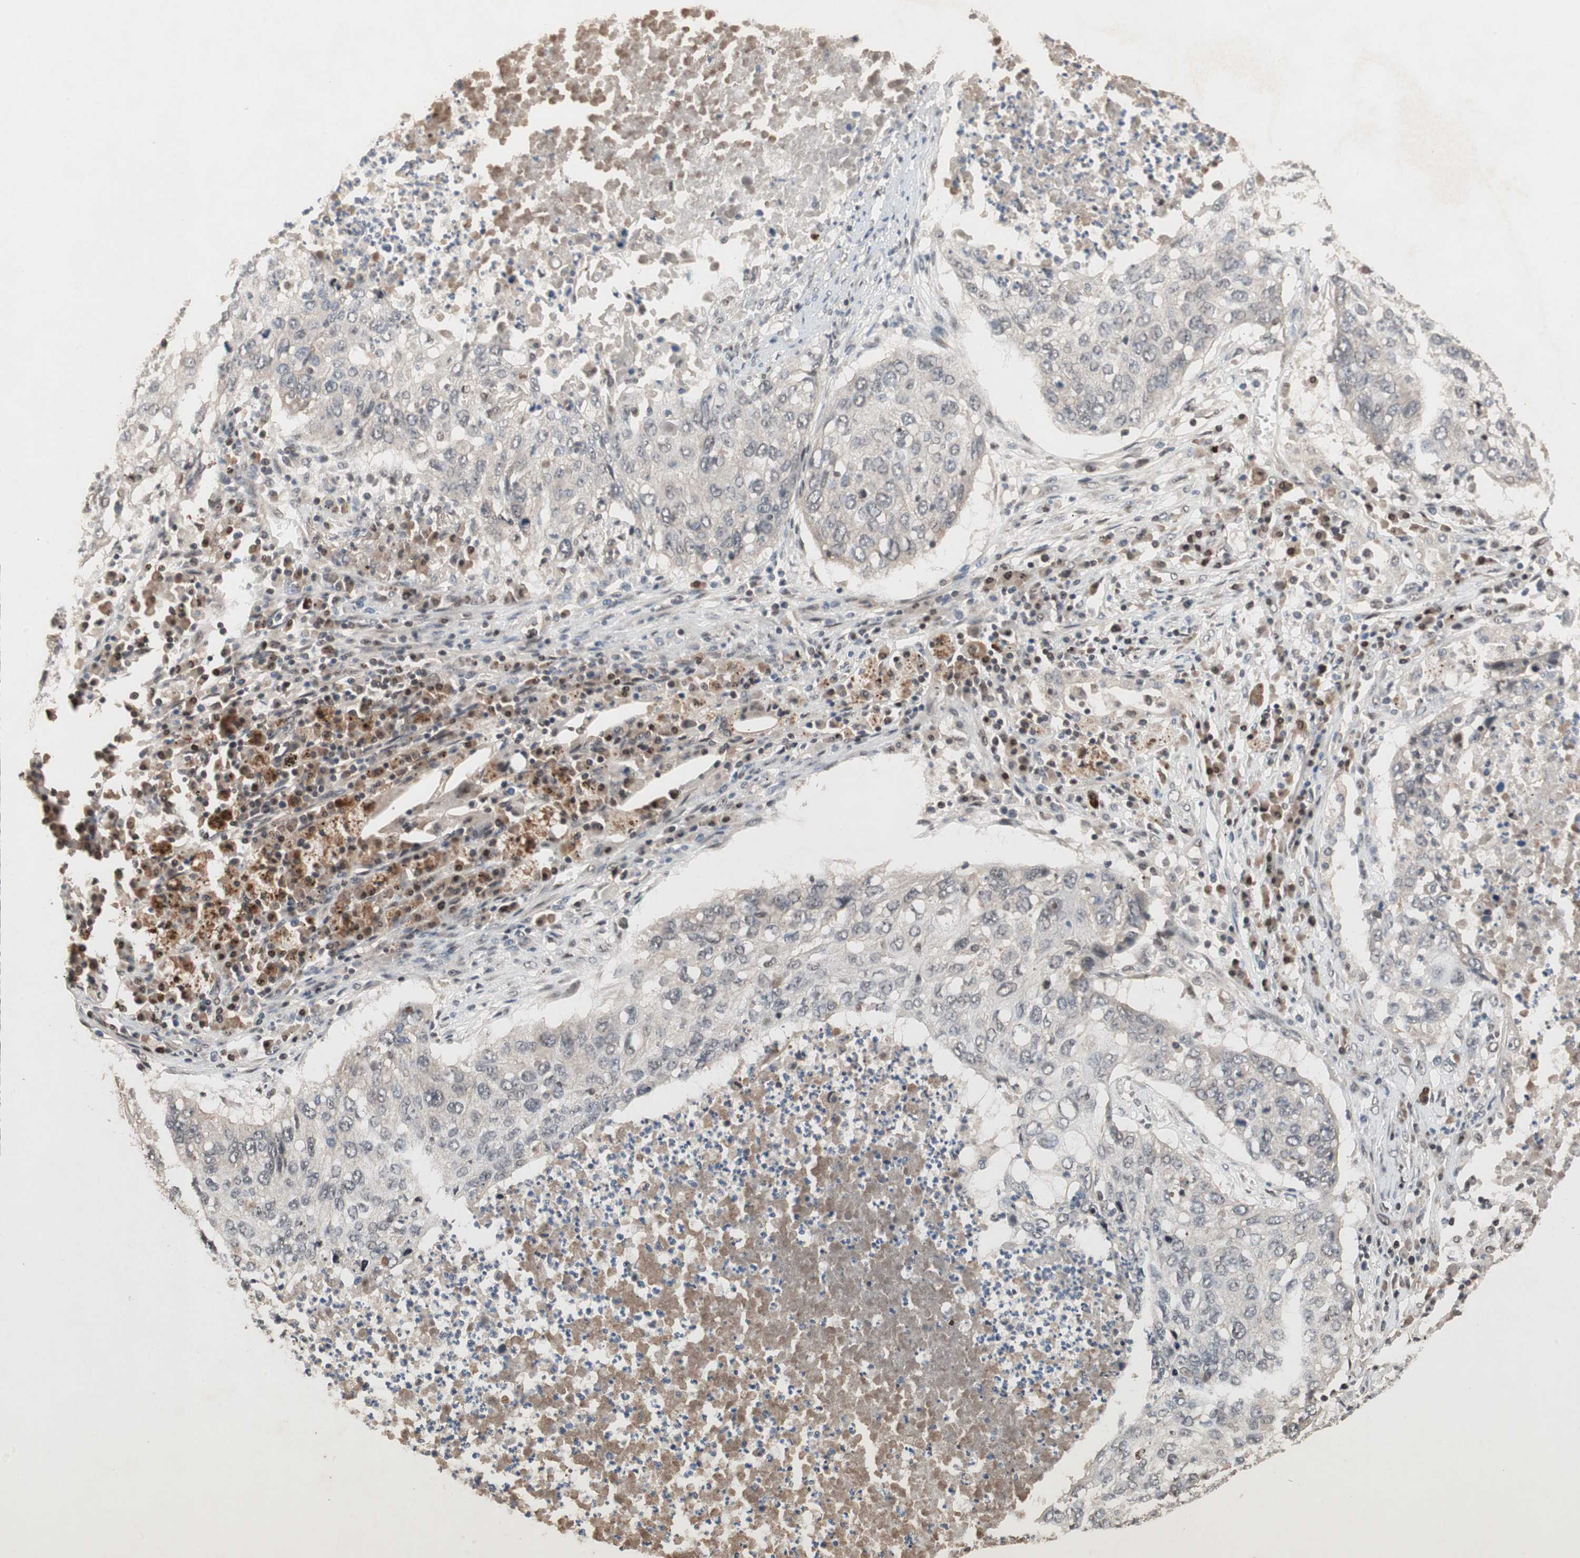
{"staining": {"intensity": "weak", "quantity": "<25%", "location": "cytoplasmic/membranous"}, "tissue": "lung cancer", "cell_type": "Tumor cells", "image_type": "cancer", "snomed": [{"axis": "morphology", "description": "Squamous cell carcinoma, NOS"}, {"axis": "topography", "description": "Lung"}], "caption": "Human lung cancer stained for a protein using immunohistochemistry shows no staining in tumor cells.", "gene": "GART", "patient": {"sex": "female", "age": 63}}